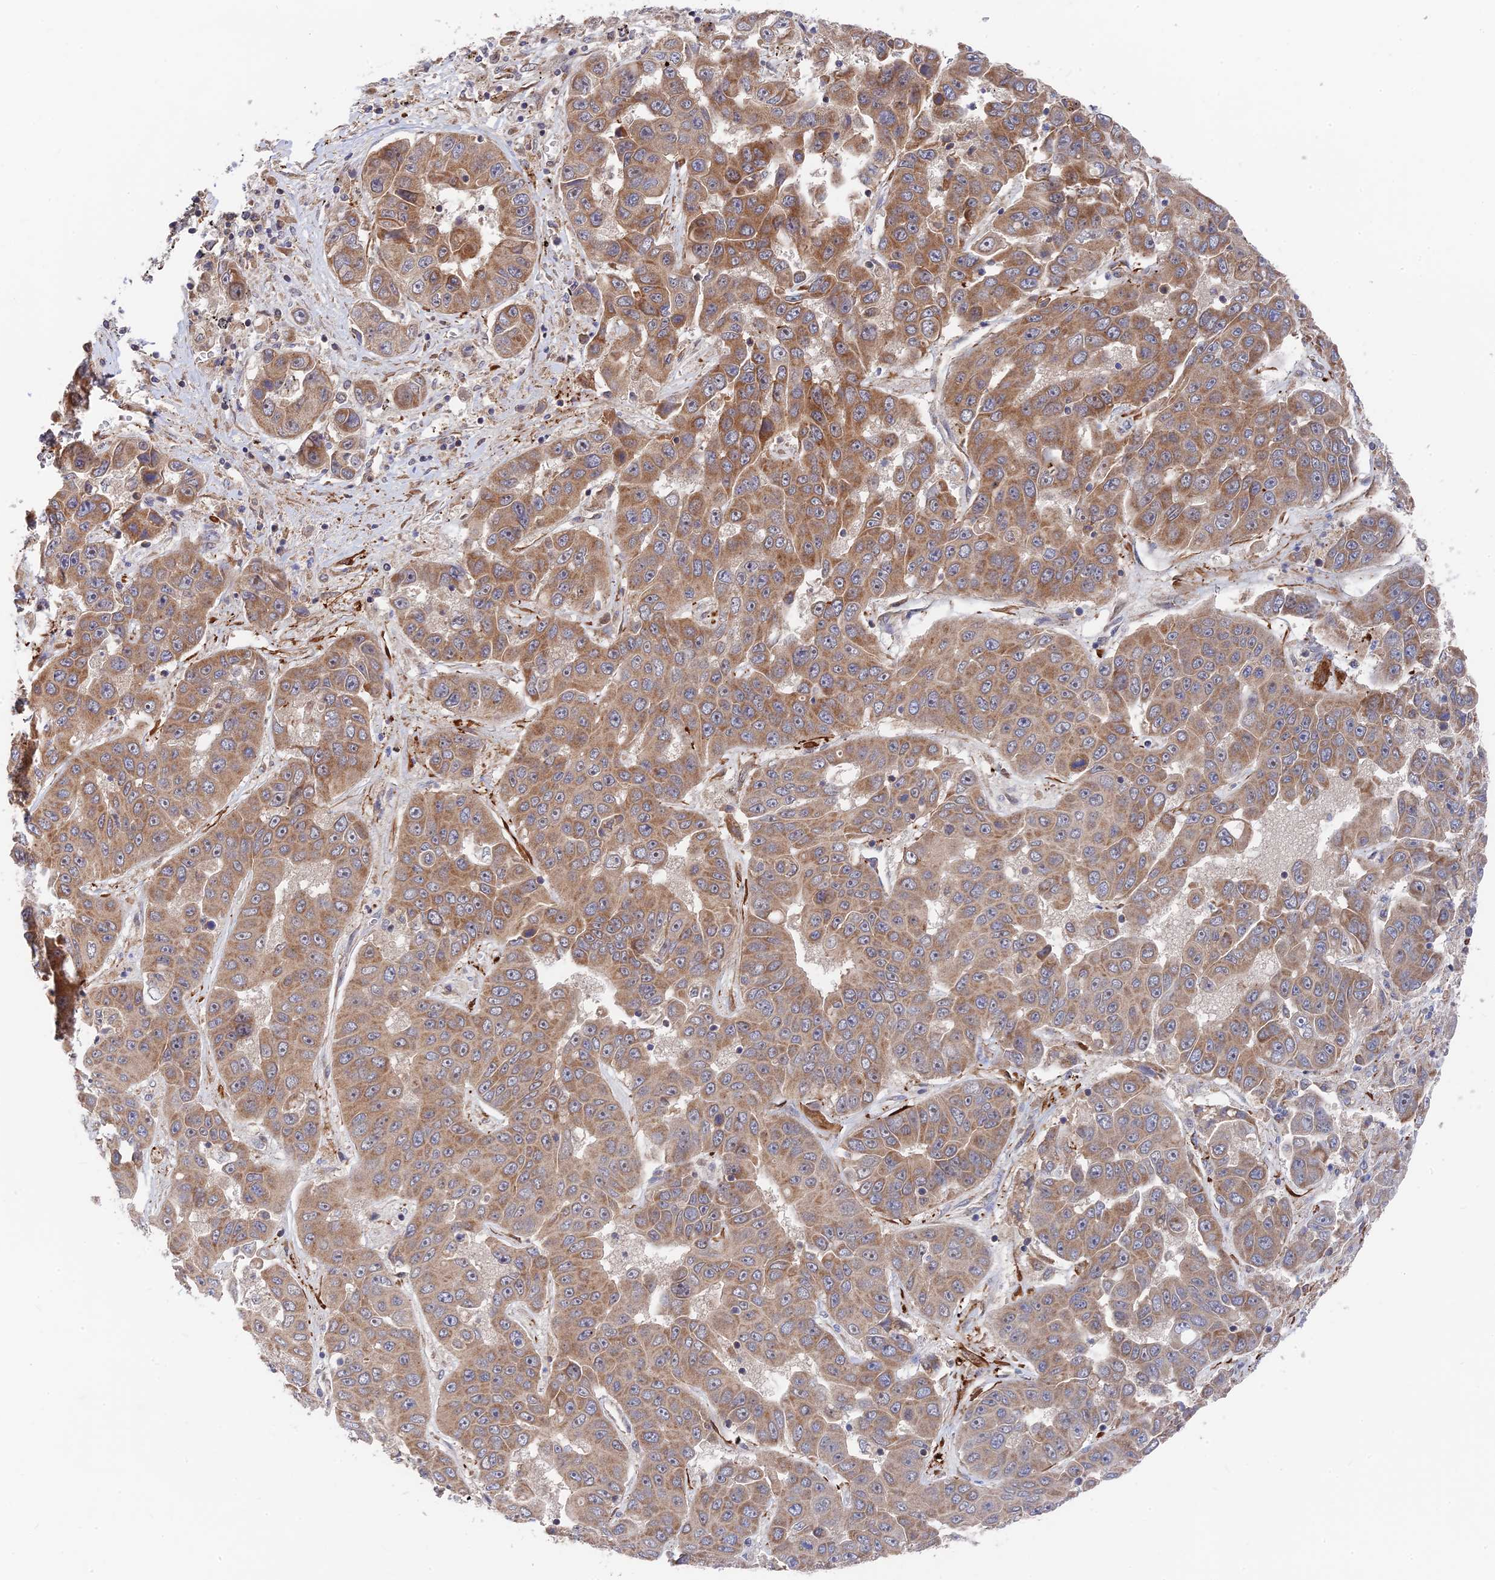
{"staining": {"intensity": "moderate", "quantity": ">75%", "location": "cytoplasmic/membranous"}, "tissue": "liver cancer", "cell_type": "Tumor cells", "image_type": "cancer", "snomed": [{"axis": "morphology", "description": "Cholangiocarcinoma"}, {"axis": "topography", "description": "Liver"}], "caption": "DAB (3,3'-diaminobenzidine) immunohistochemical staining of human liver cancer (cholangiocarcinoma) exhibits moderate cytoplasmic/membranous protein positivity in approximately >75% of tumor cells. (DAB (3,3'-diaminobenzidine) IHC with brightfield microscopy, high magnification).", "gene": "ZNF320", "patient": {"sex": "female", "age": 52}}